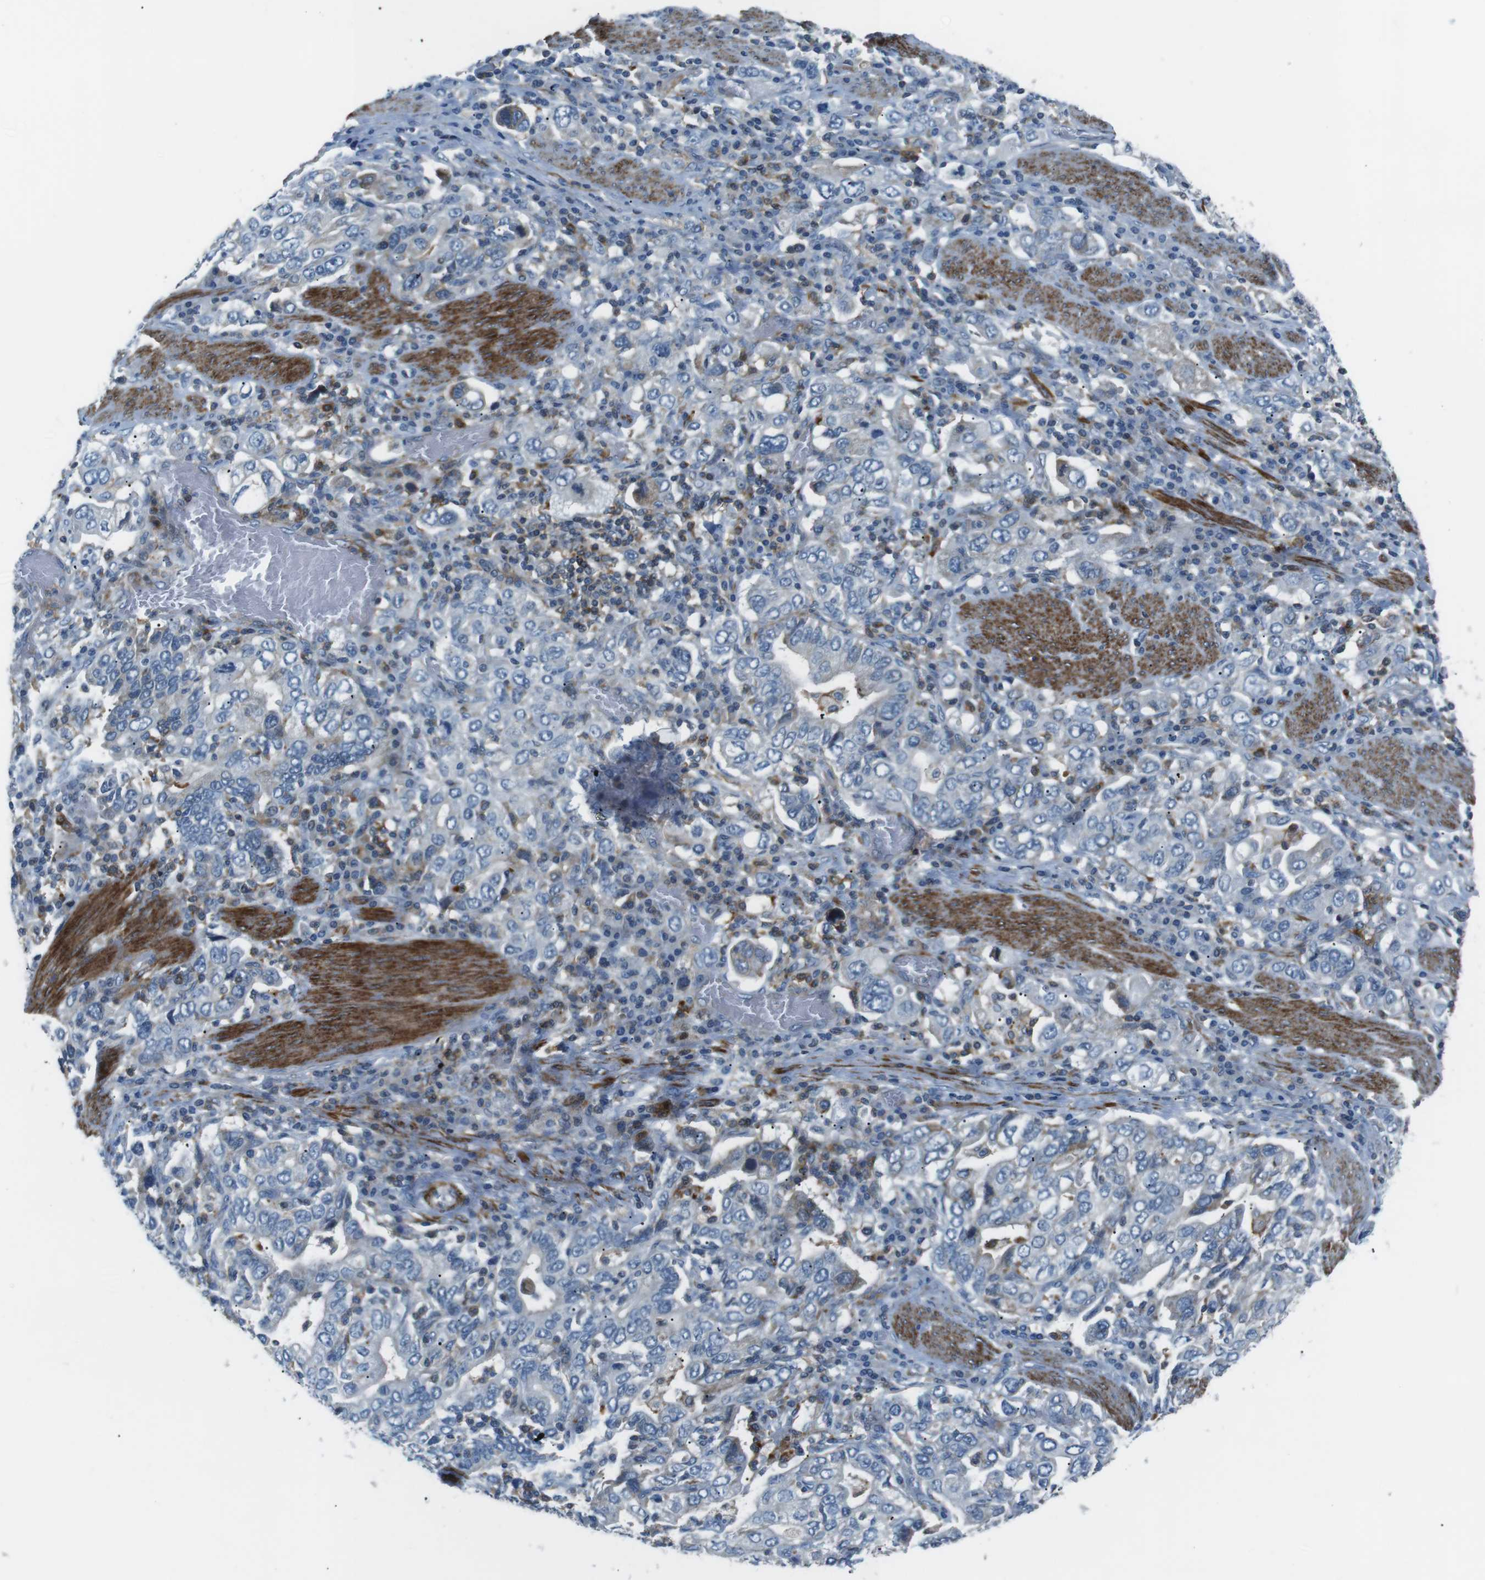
{"staining": {"intensity": "negative", "quantity": "none", "location": "none"}, "tissue": "stomach cancer", "cell_type": "Tumor cells", "image_type": "cancer", "snomed": [{"axis": "morphology", "description": "Adenocarcinoma, NOS"}, {"axis": "topography", "description": "Stomach, upper"}], "caption": "Tumor cells are negative for protein expression in human stomach adenocarcinoma.", "gene": "ARVCF", "patient": {"sex": "male", "age": 62}}